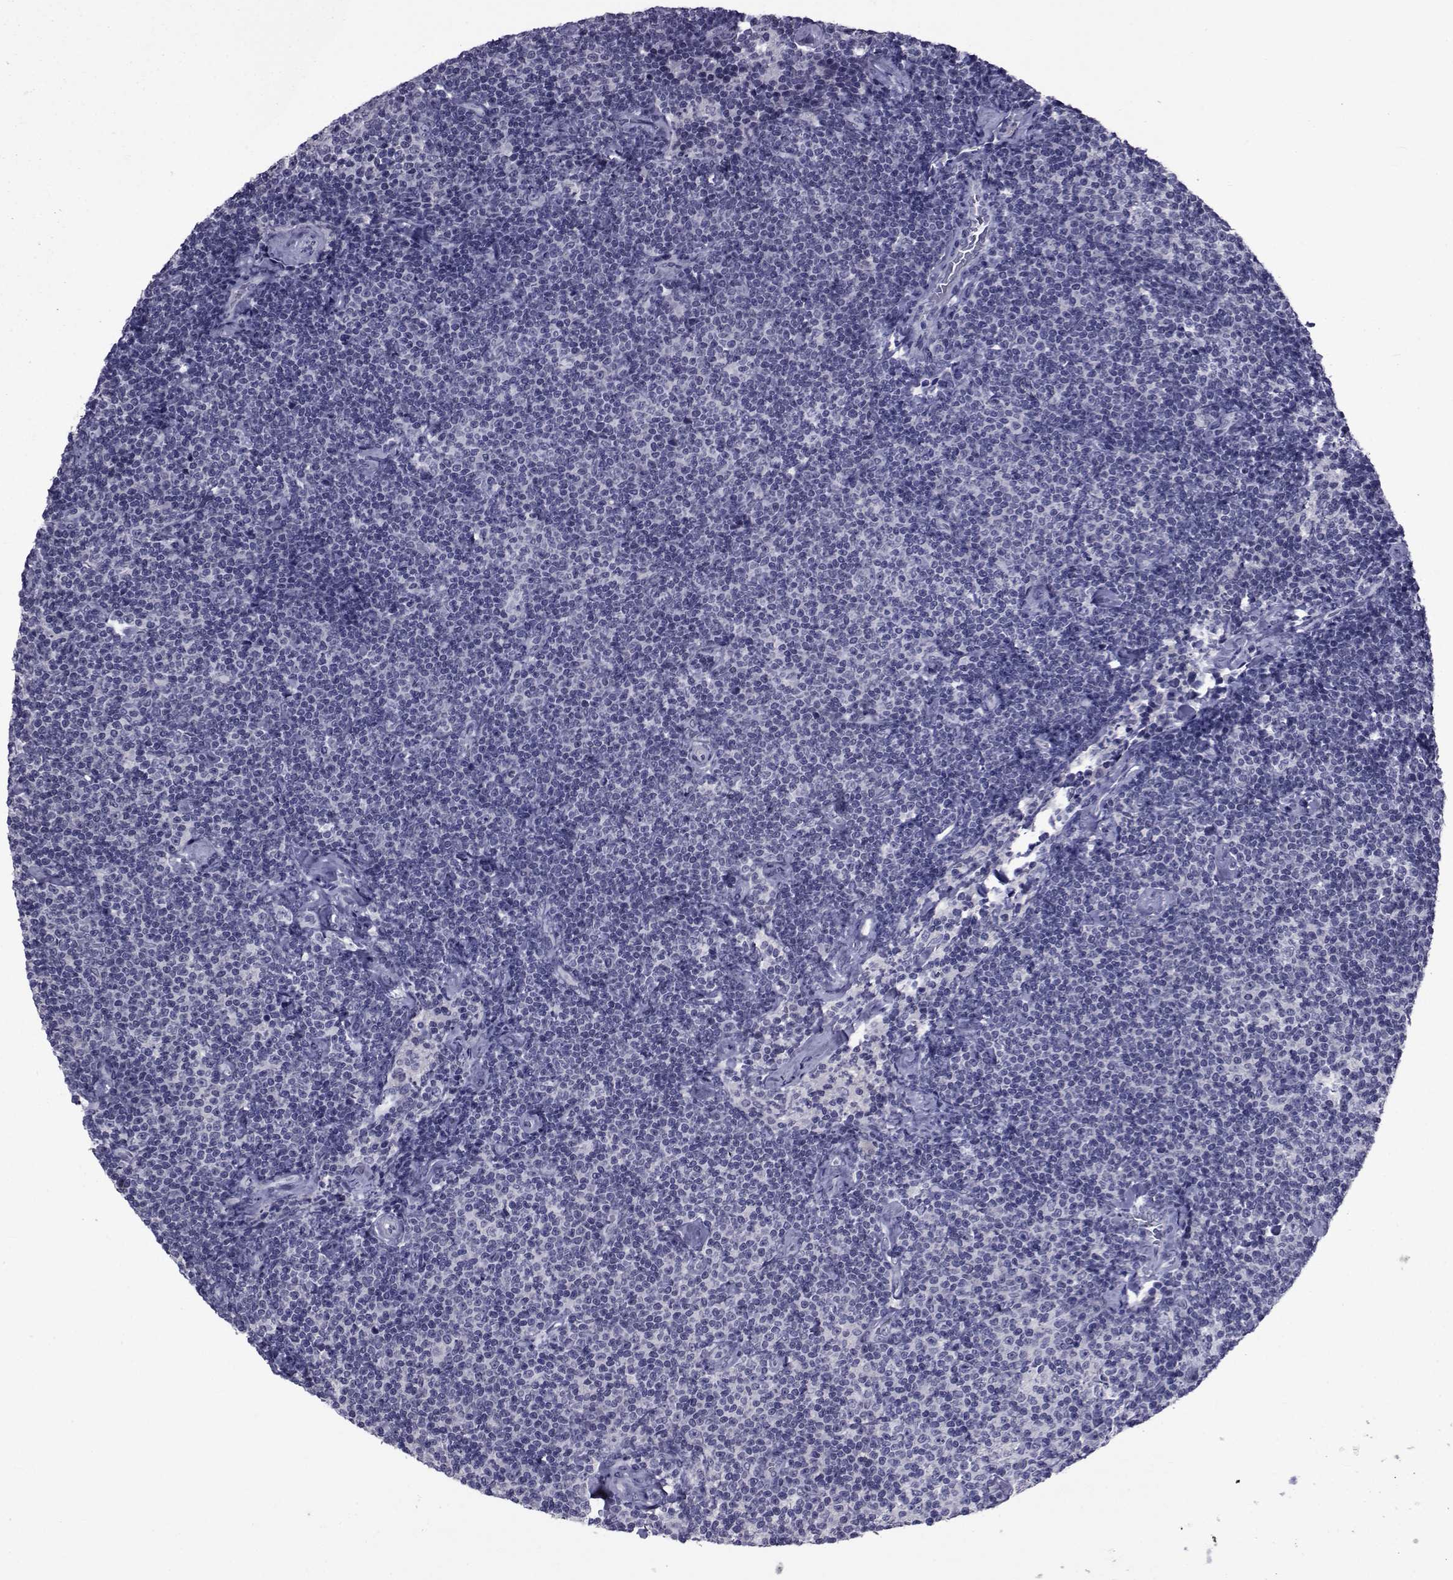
{"staining": {"intensity": "negative", "quantity": "none", "location": "none"}, "tissue": "lymphoma", "cell_type": "Tumor cells", "image_type": "cancer", "snomed": [{"axis": "morphology", "description": "Malignant lymphoma, non-Hodgkin's type, Low grade"}, {"axis": "topography", "description": "Lymph node"}], "caption": "This is an immunohistochemistry (IHC) photomicrograph of low-grade malignant lymphoma, non-Hodgkin's type. There is no positivity in tumor cells.", "gene": "SEMA5B", "patient": {"sex": "male", "age": 81}}